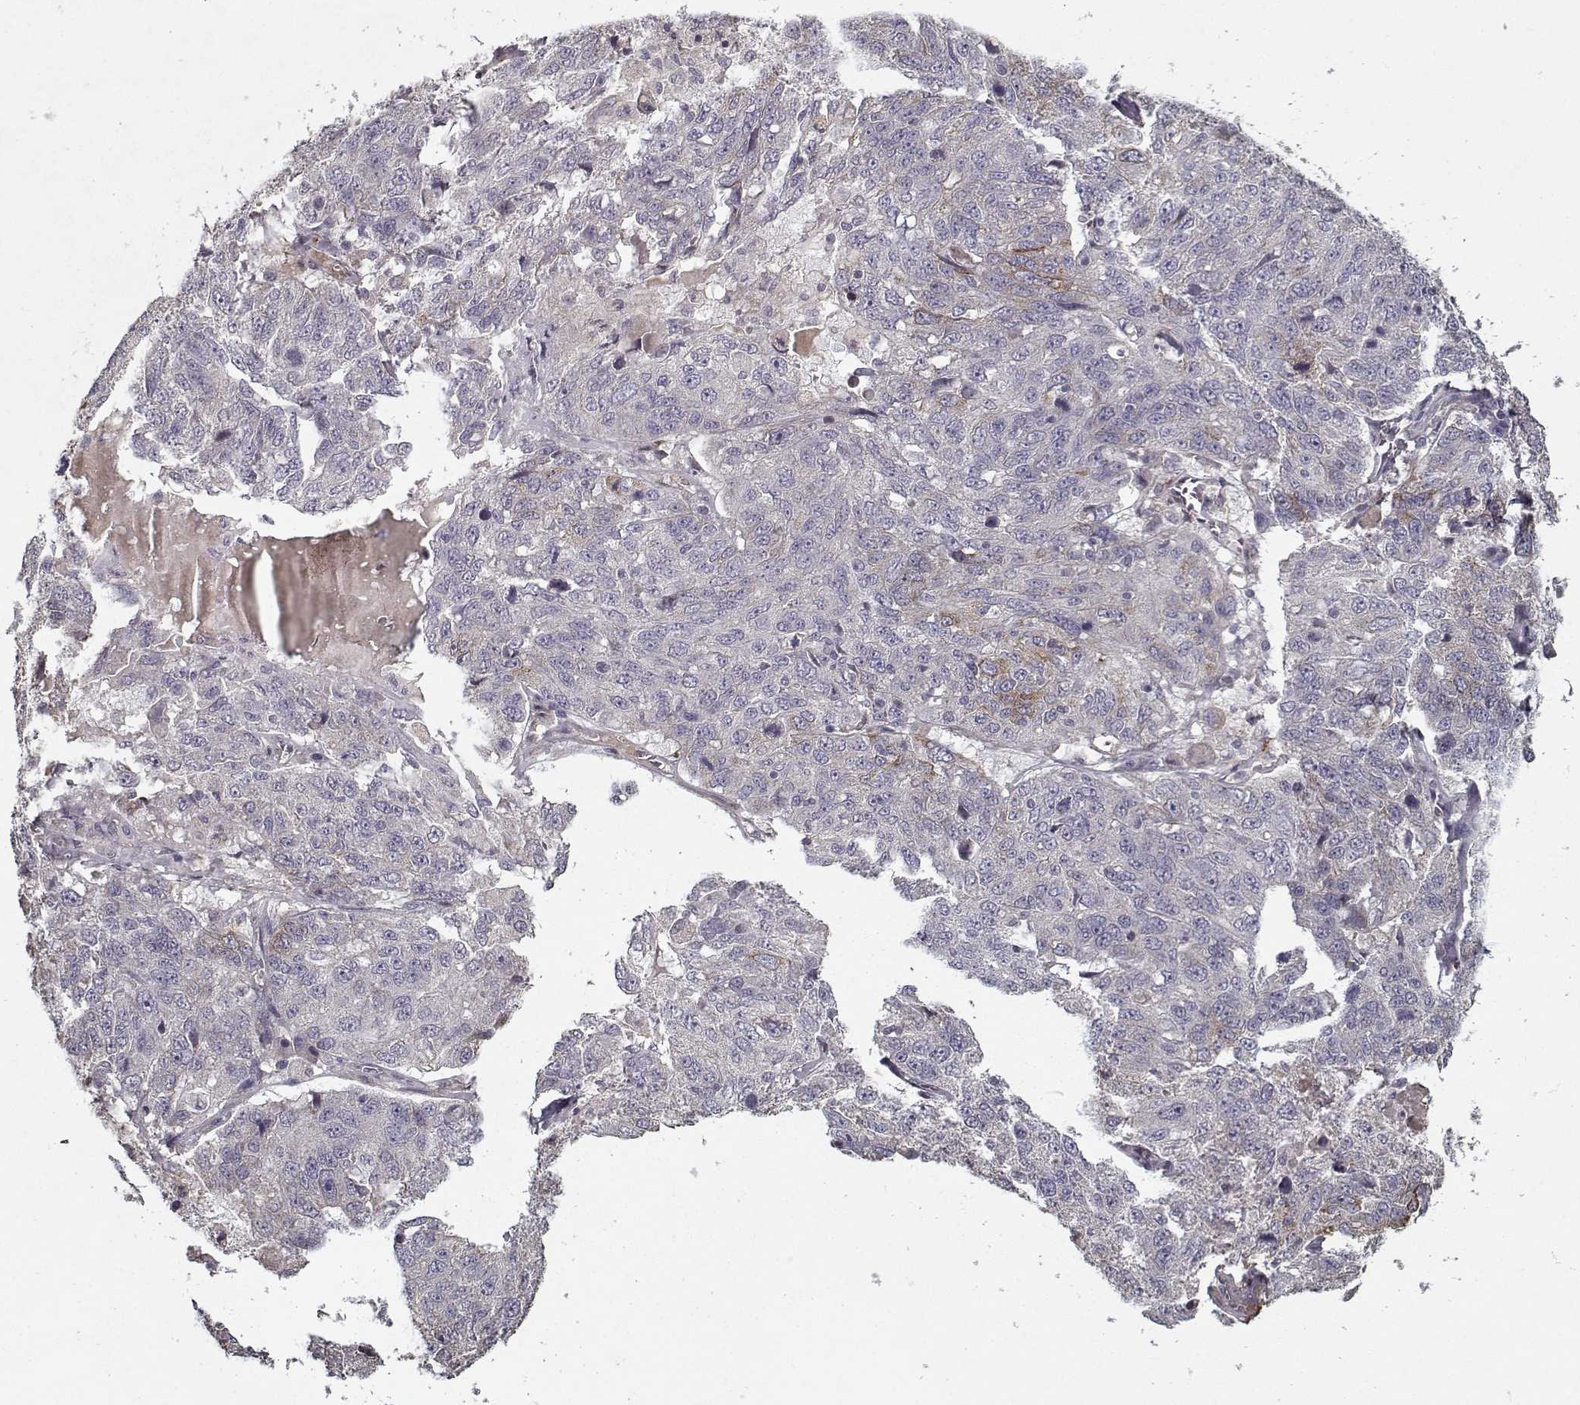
{"staining": {"intensity": "negative", "quantity": "none", "location": "none"}, "tissue": "ovarian cancer", "cell_type": "Tumor cells", "image_type": "cancer", "snomed": [{"axis": "morphology", "description": "Cystadenocarcinoma, serous, NOS"}, {"axis": "topography", "description": "Ovary"}], "caption": "Tumor cells show no significant staining in serous cystadenocarcinoma (ovarian).", "gene": "LAMA2", "patient": {"sex": "female", "age": 71}}